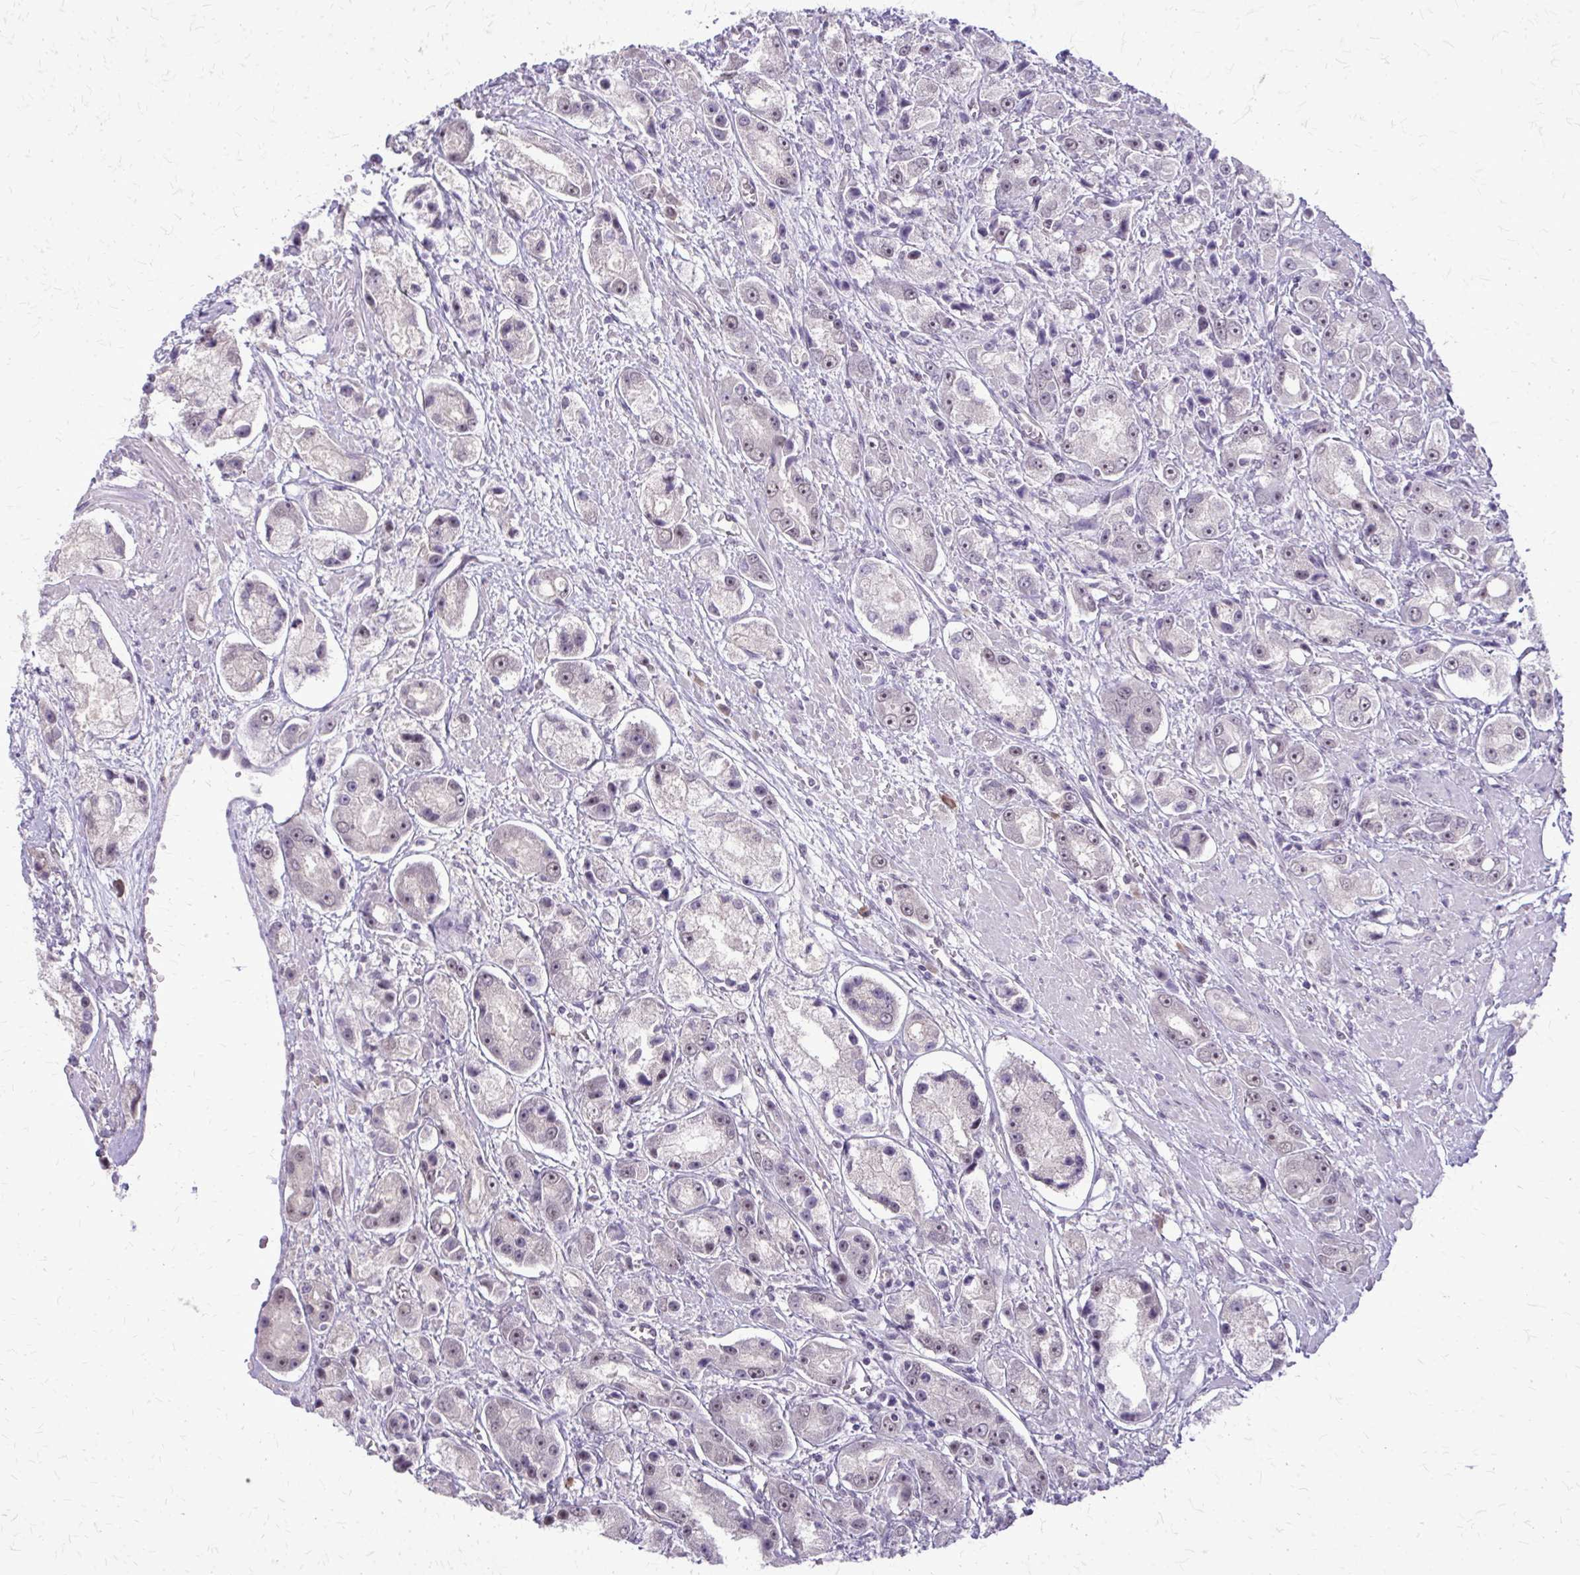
{"staining": {"intensity": "negative", "quantity": "none", "location": "none"}, "tissue": "prostate cancer", "cell_type": "Tumor cells", "image_type": "cancer", "snomed": [{"axis": "morphology", "description": "Adenocarcinoma, High grade"}, {"axis": "topography", "description": "Prostate"}], "caption": "Tumor cells show no significant staining in prostate cancer.", "gene": "PLCB1", "patient": {"sex": "male", "age": 67}}